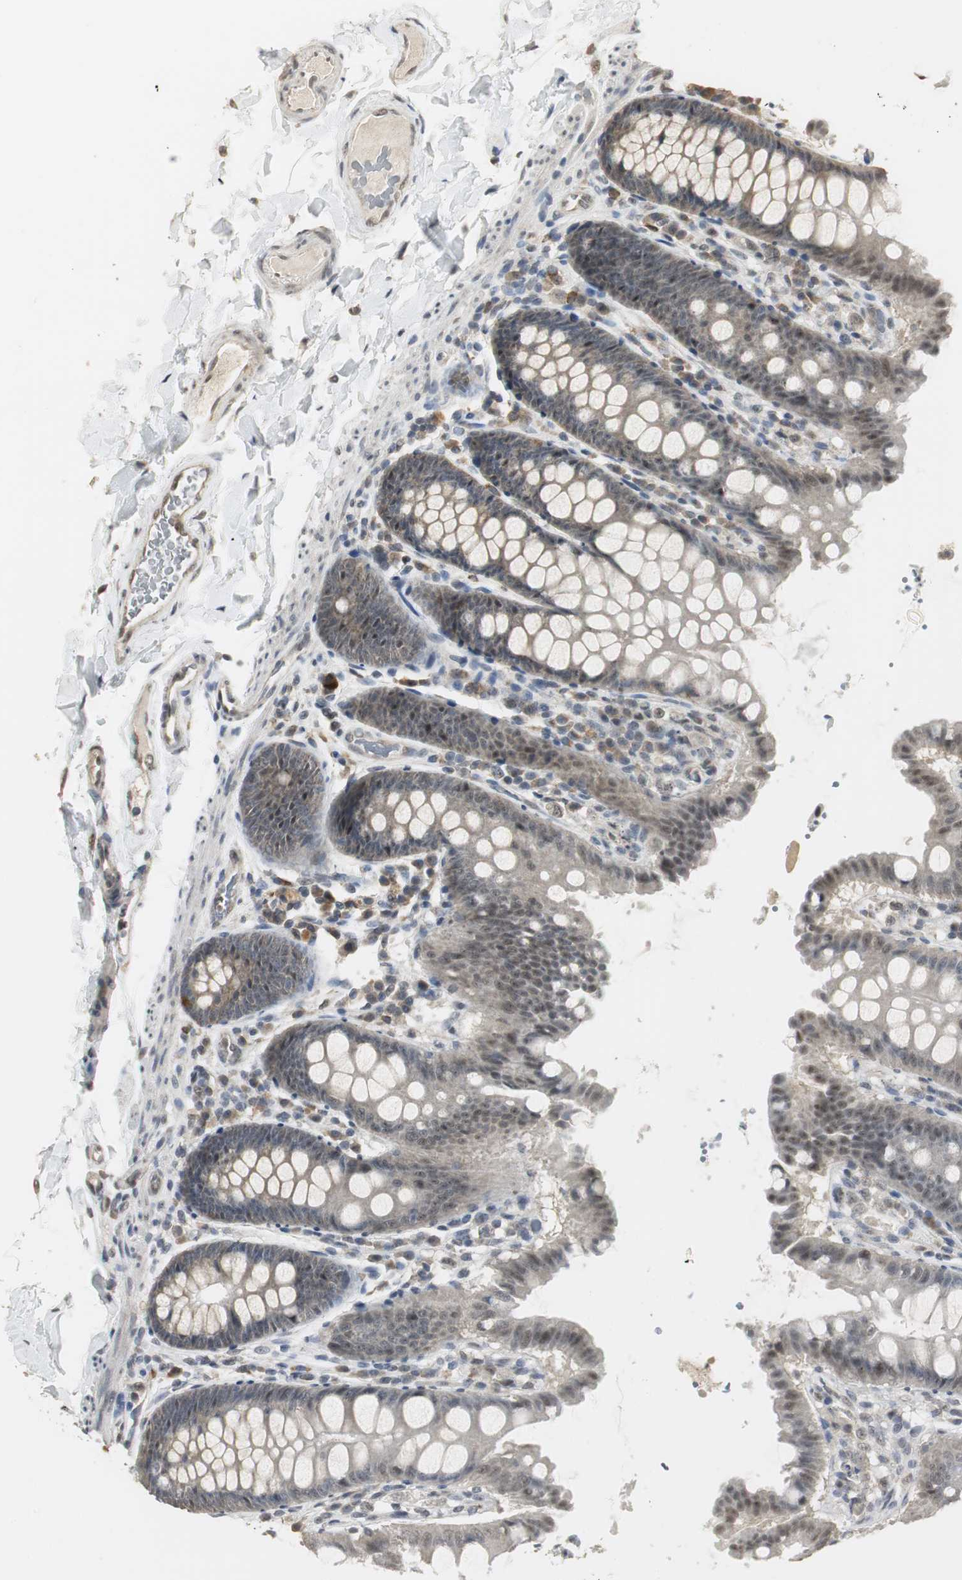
{"staining": {"intensity": "moderate", "quantity": "25%-75%", "location": "cytoplasmic/membranous"}, "tissue": "colon", "cell_type": "Endothelial cells", "image_type": "normal", "snomed": [{"axis": "morphology", "description": "Normal tissue, NOS"}, {"axis": "topography", "description": "Colon"}], "caption": "Approximately 25%-75% of endothelial cells in normal colon reveal moderate cytoplasmic/membranous protein expression as visualized by brown immunohistochemical staining.", "gene": "ELOA", "patient": {"sex": "female", "age": 61}}